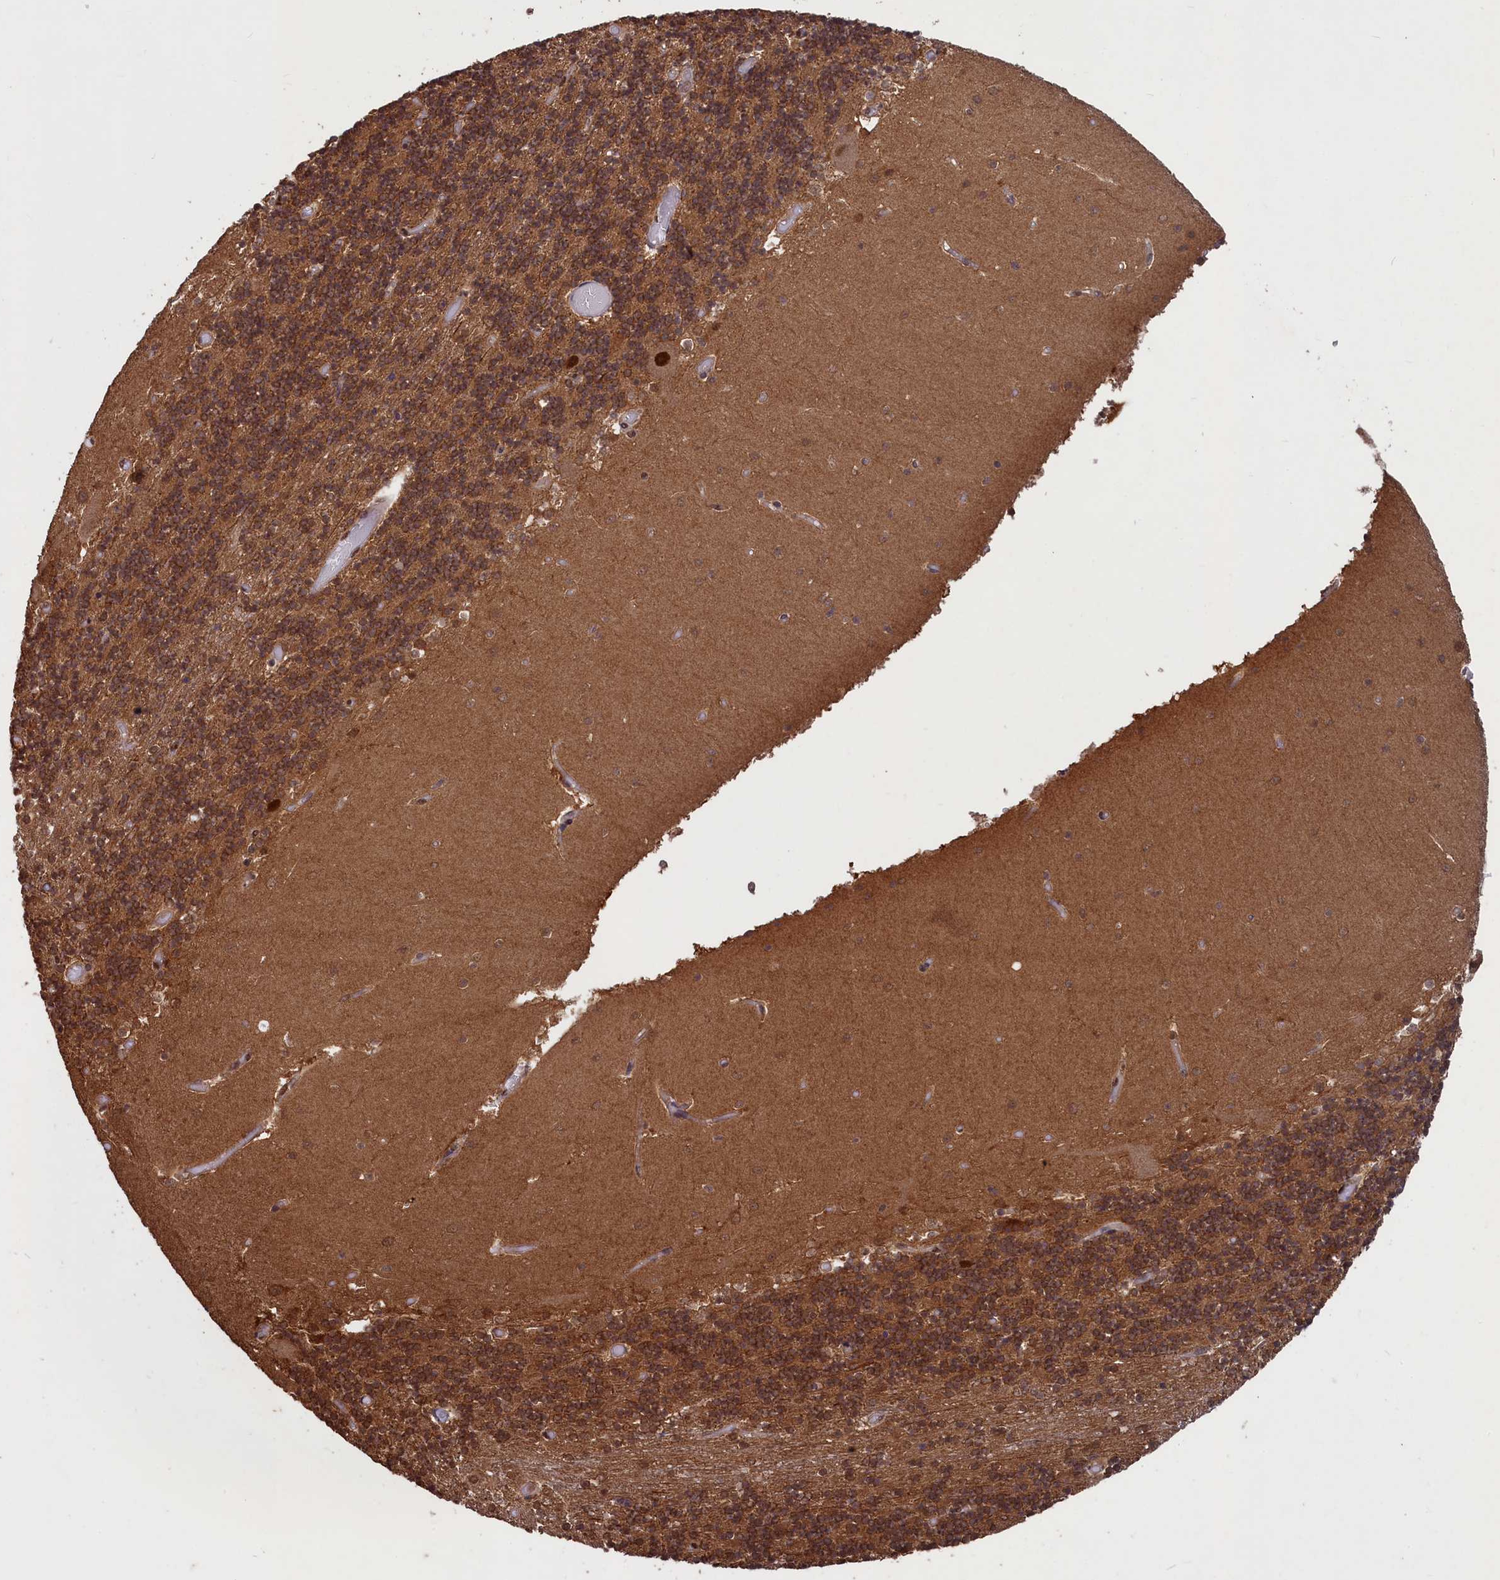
{"staining": {"intensity": "moderate", "quantity": ">75%", "location": "cytoplasmic/membranous,nuclear"}, "tissue": "cerebellum", "cell_type": "Cells in granular layer", "image_type": "normal", "snomed": [{"axis": "morphology", "description": "Normal tissue, NOS"}, {"axis": "topography", "description": "Cerebellum"}], "caption": "Immunohistochemistry staining of unremarkable cerebellum, which reveals medium levels of moderate cytoplasmic/membranous,nuclear positivity in about >75% of cells in granular layer indicating moderate cytoplasmic/membranous,nuclear protein positivity. The staining was performed using DAB (brown) for protein detection and nuclei were counterstained in hematoxylin (blue).", "gene": "NAE1", "patient": {"sex": "female", "age": 28}}